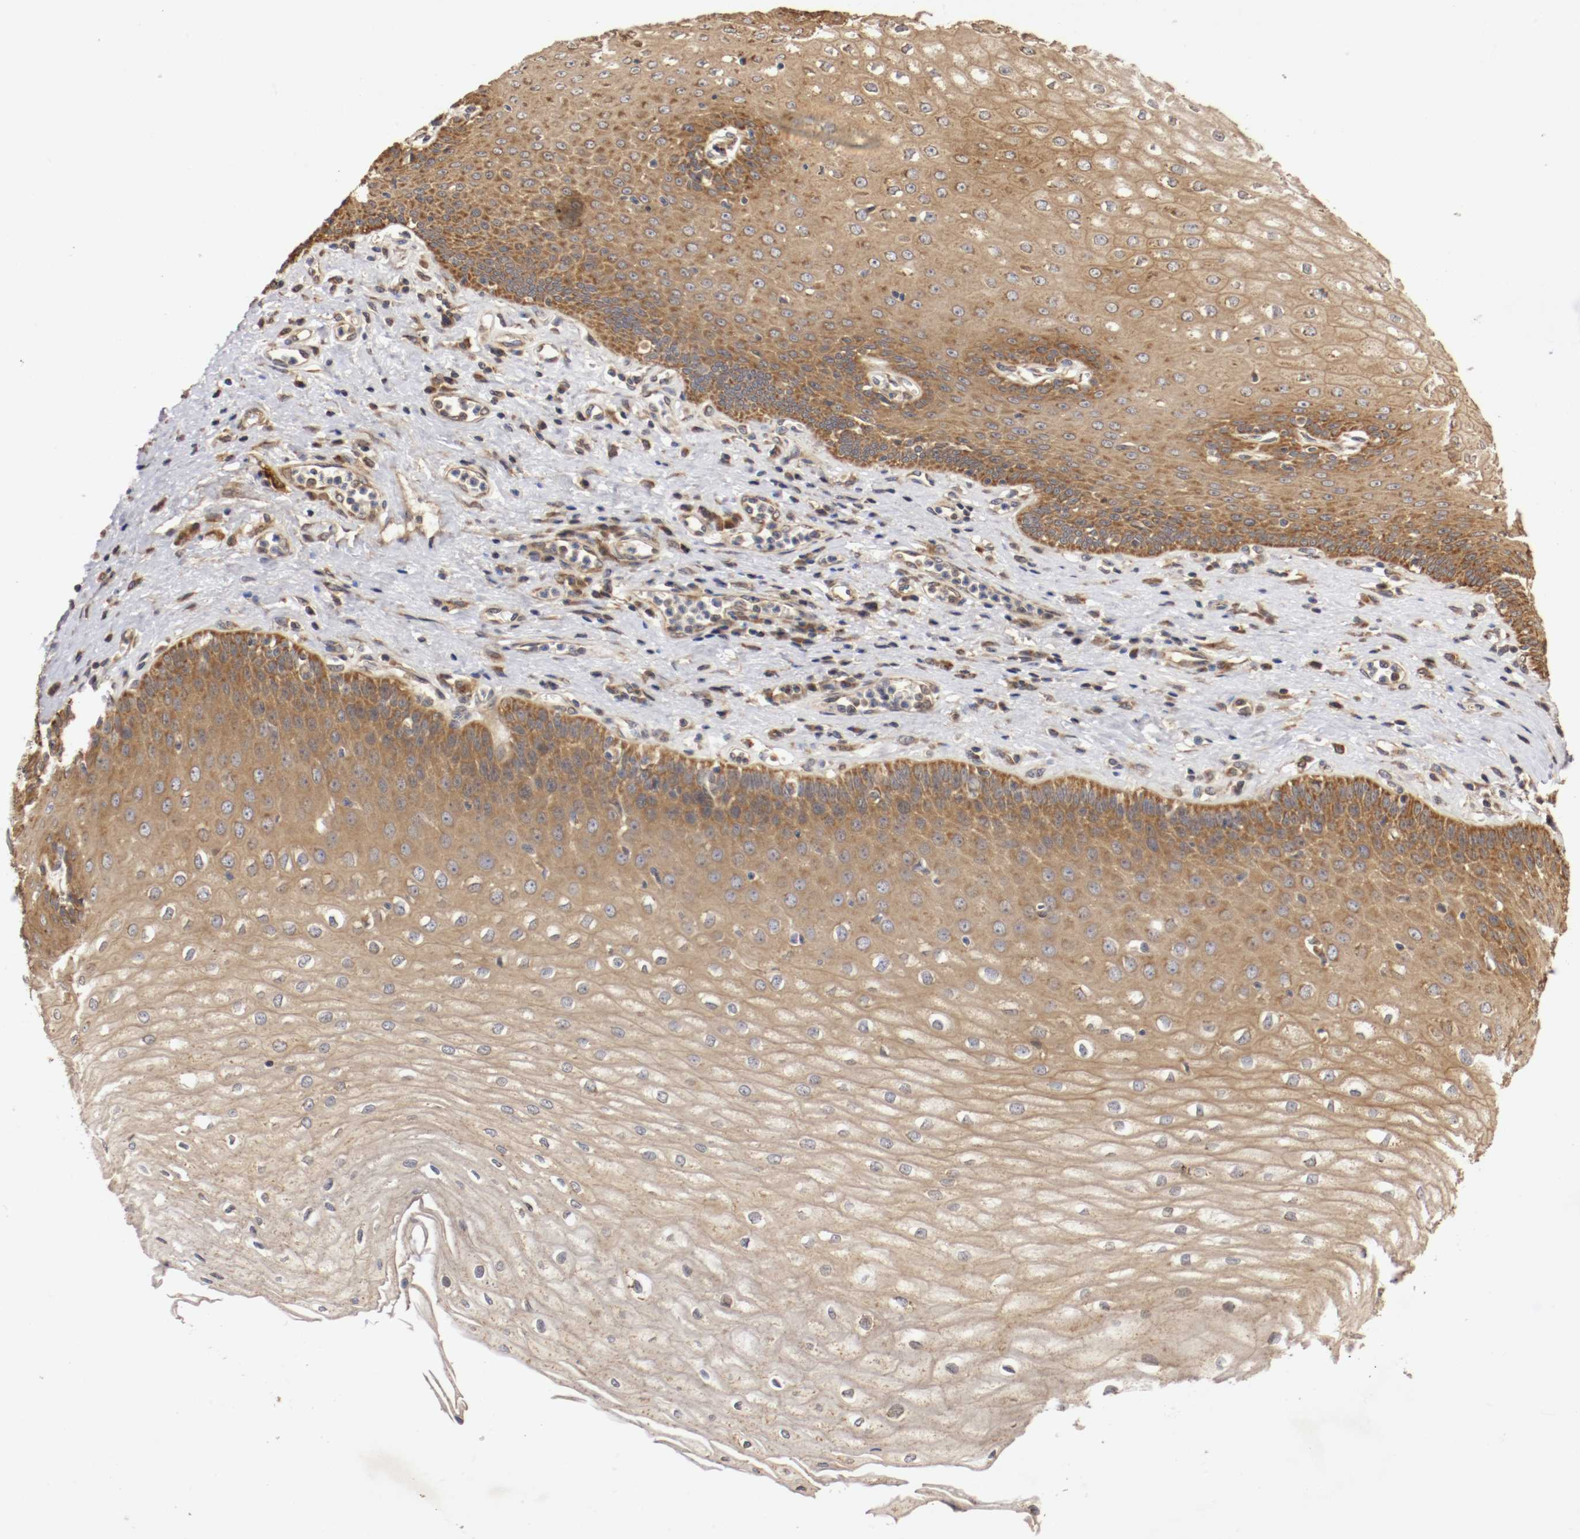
{"staining": {"intensity": "moderate", "quantity": ">75%", "location": "cytoplasmic/membranous"}, "tissue": "esophagus", "cell_type": "Squamous epithelial cells", "image_type": "normal", "snomed": [{"axis": "morphology", "description": "Normal tissue, NOS"}, {"axis": "morphology", "description": "Squamous cell carcinoma, NOS"}, {"axis": "topography", "description": "Esophagus"}], "caption": "An image of esophagus stained for a protein shows moderate cytoplasmic/membranous brown staining in squamous epithelial cells. The protein of interest is shown in brown color, while the nuclei are stained blue.", "gene": "VEZT", "patient": {"sex": "male", "age": 65}}